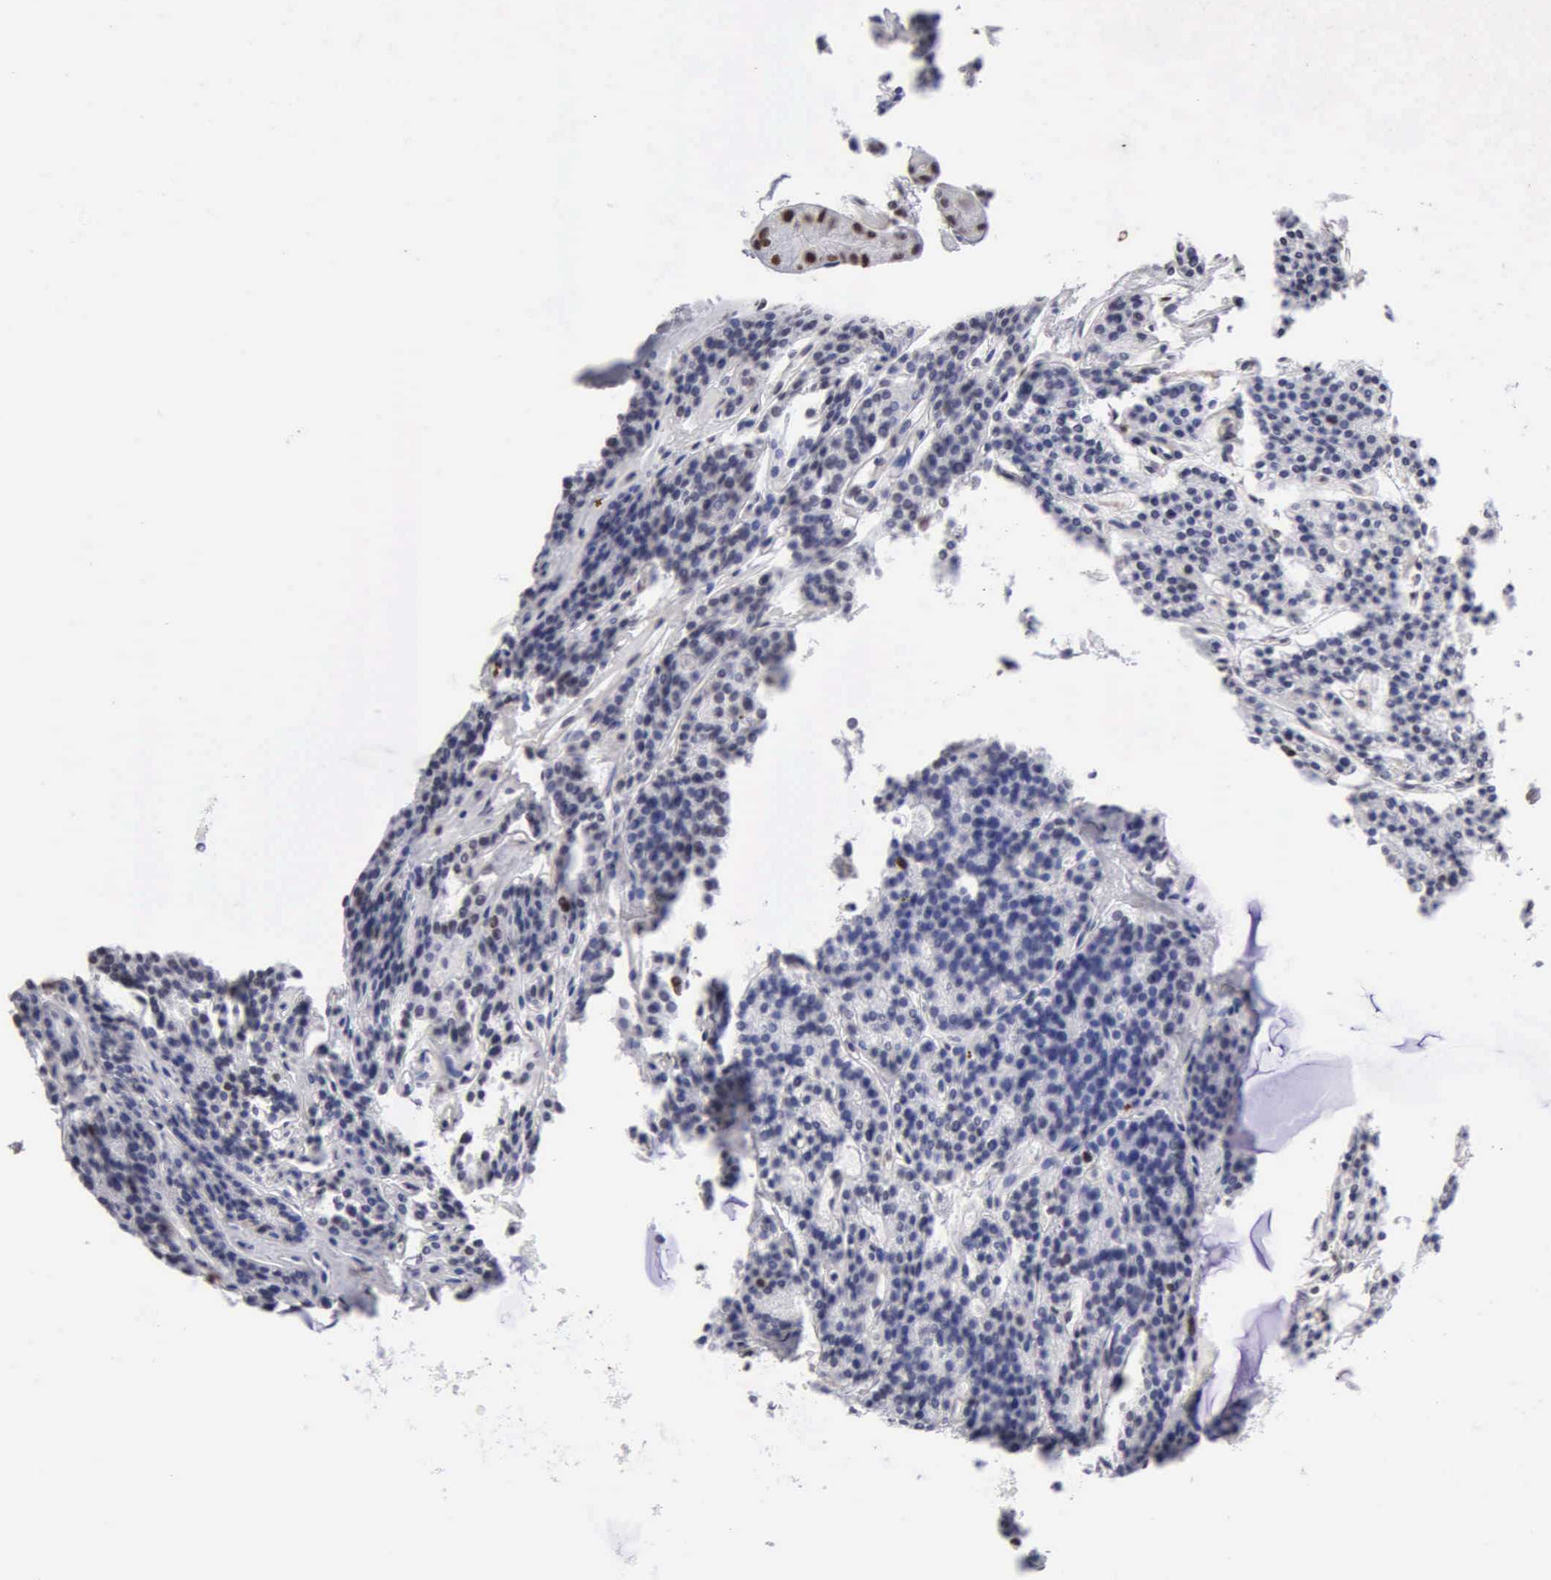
{"staining": {"intensity": "moderate", "quantity": "<25%", "location": "nuclear"}, "tissue": "parathyroid gland", "cell_type": "Glandular cells", "image_type": "normal", "snomed": [{"axis": "morphology", "description": "Normal tissue, NOS"}, {"axis": "topography", "description": "Parathyroid gland"}], "caption": "Protein staining exhibits moderate nuclear expression in about <25% of glandular cells in benign parathyroid gland.", "gene": "CCNG1", "patient": {"sex": "female", "age": 70}}